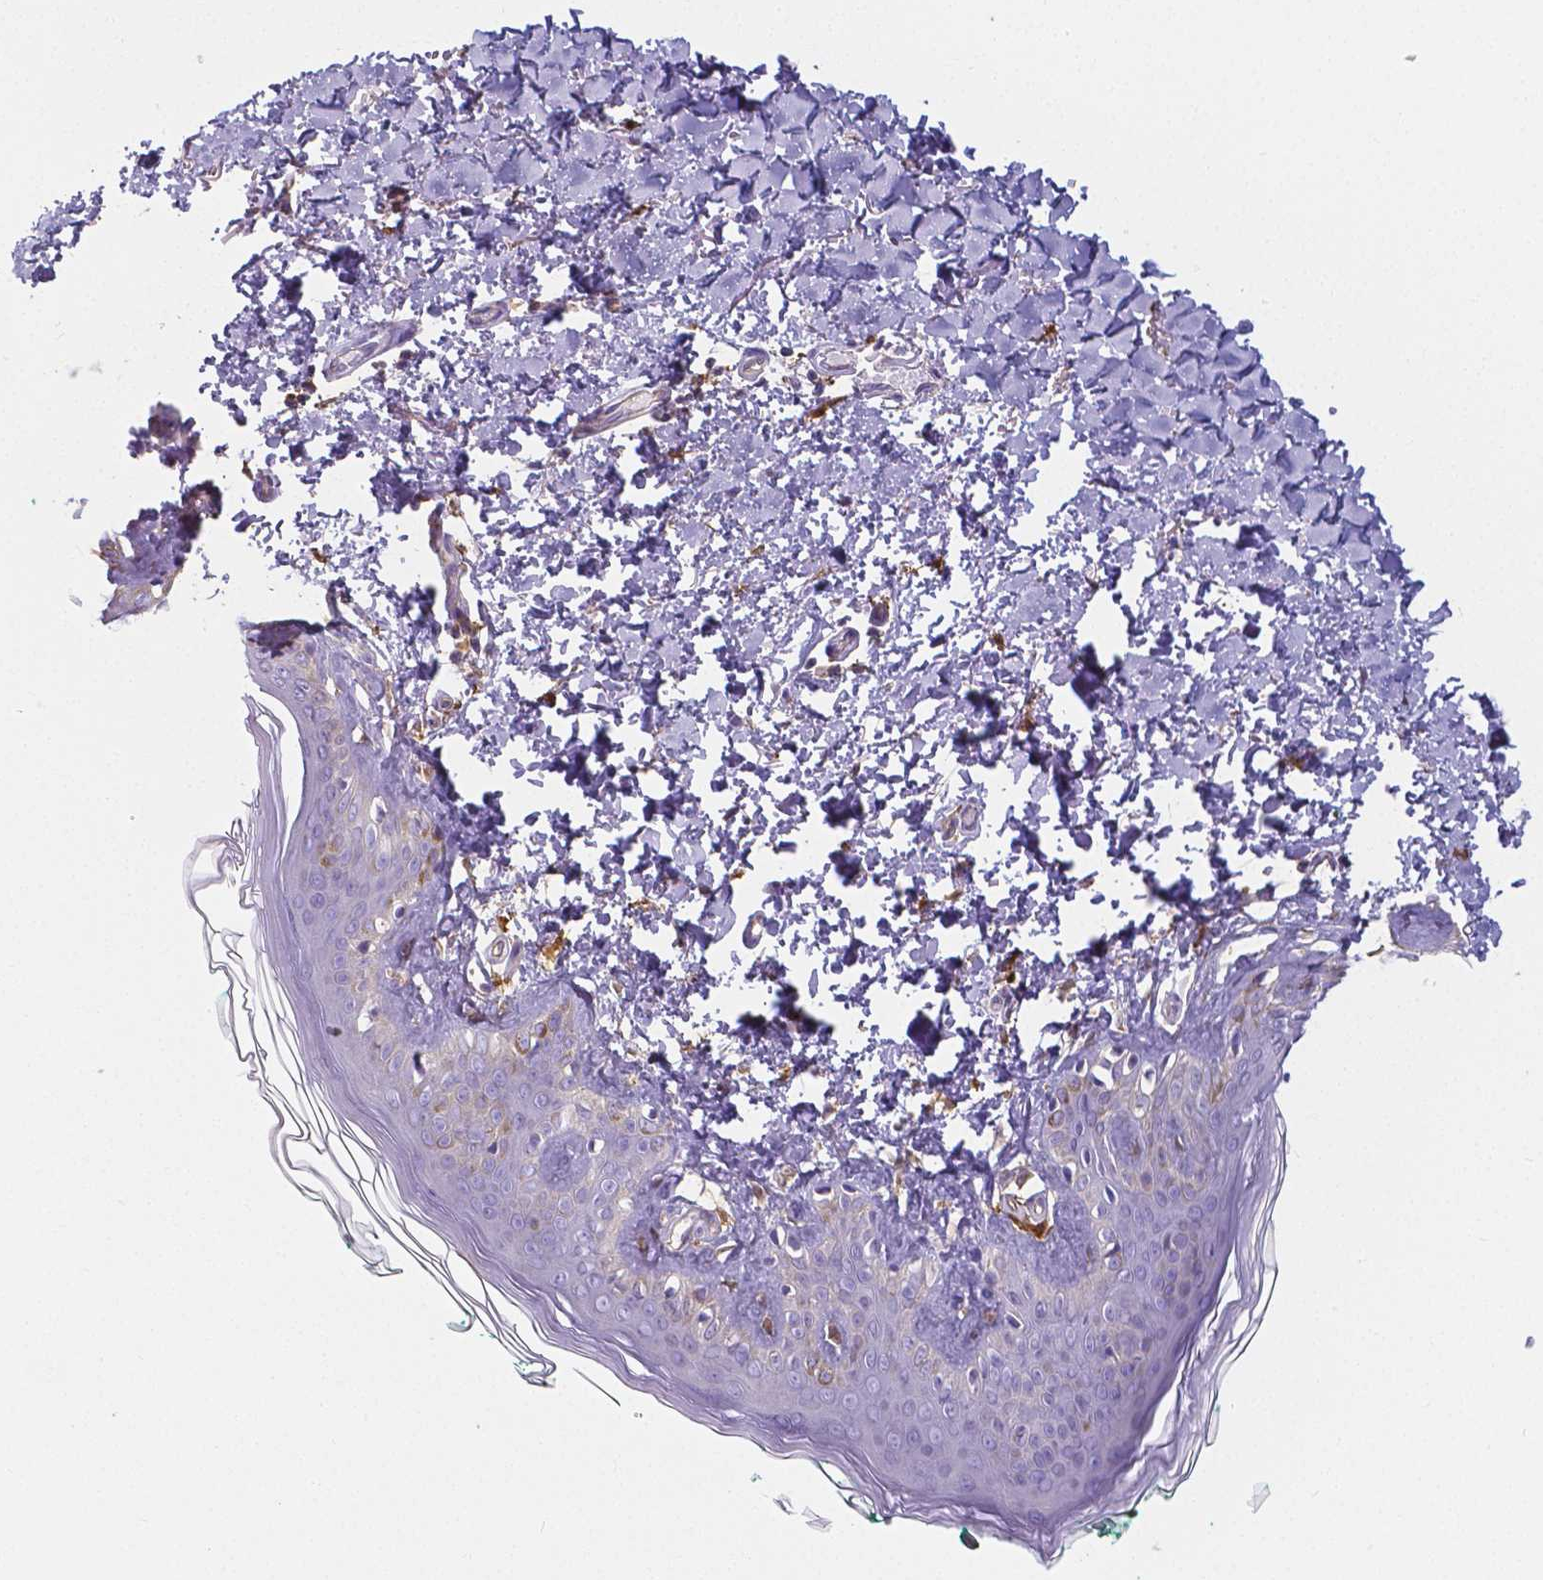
{"staining": {"intensity": "negative", "quantity": "none", "location": "none"}, "tissue": "skin", "cell_type": "Fibroblasts", "image_type": "normal", "snomed": [{"axis": "morphology", "description": "Normal tissue, NOS"}, {"axis": "topography", "description": "Skin"}, {"axis": "topography", "description": "Peripheral nerve tissue"}], "caption": "Skin was stained to show a protein in brown. There is no significant positivity in fibroblasts. (DAB (3,3'-diaminobenzidine) immunohistochemistry (IHC) with hematoxylin counter stain).", "gene": "CRMP1", "patient": {"sex": "female", "age": 45}}